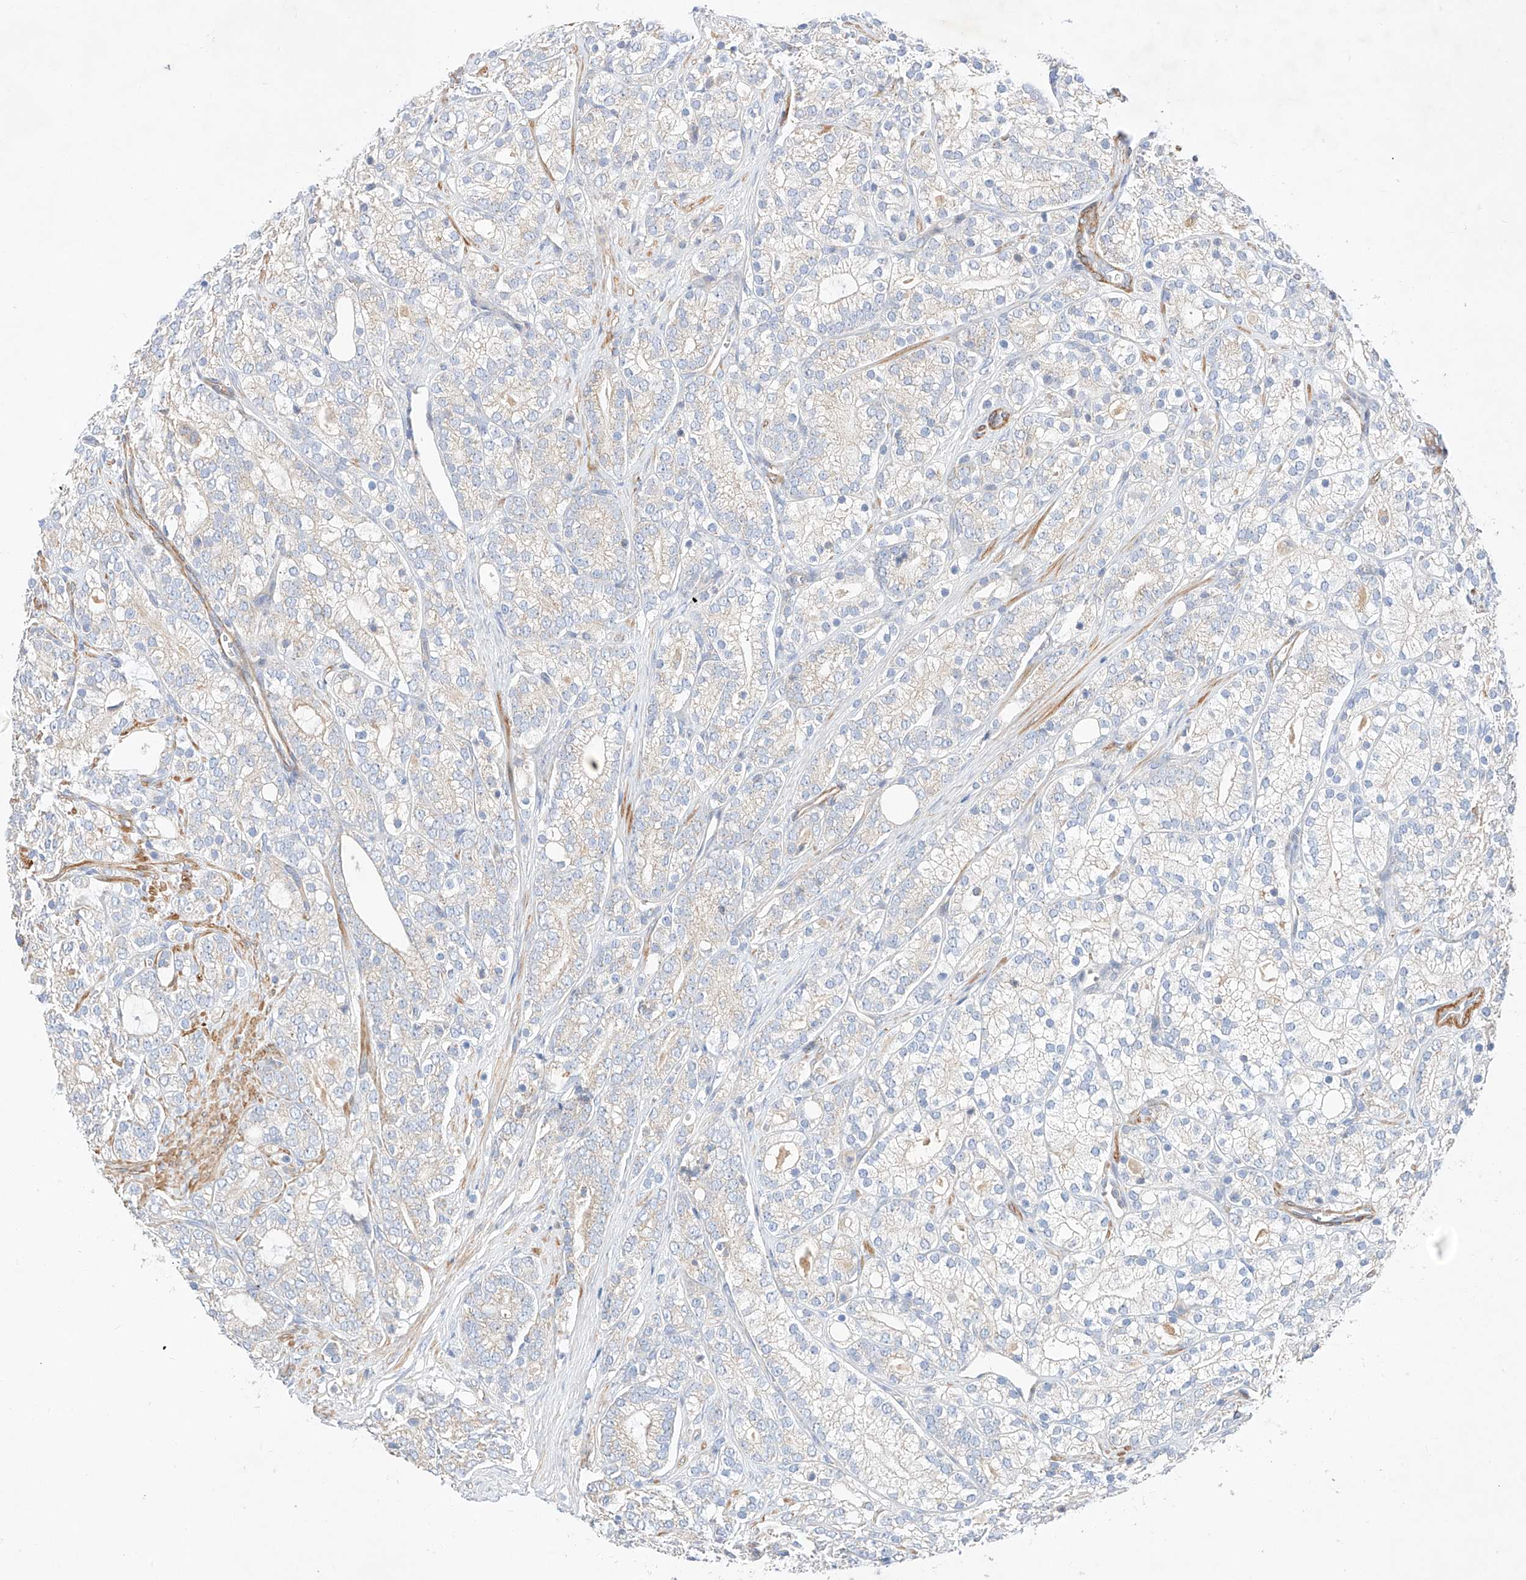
{"staining": {"intensity": "weak", "quantity": "25%-75%", "location": "cytoplasmic/membranous"}, "tissue": "prostate cancer", "cell_type": "Tumor cells", "image_type": "cancer", "snomed": [{"axis": "morphology", "description": "Adenocarcinoma, High grade"}, {"axis": "topography", "description": "Prostate"}], "caption": "Prostate high-grade adenocarcinoma stained with IHC reveals weak cytoplasmic/membranous staining in approximately 25%-75% of tumor cells. Nuclei are stained in blue.", "gene": "C6orf118", "patient": {"sex": "male", "age": 57}}